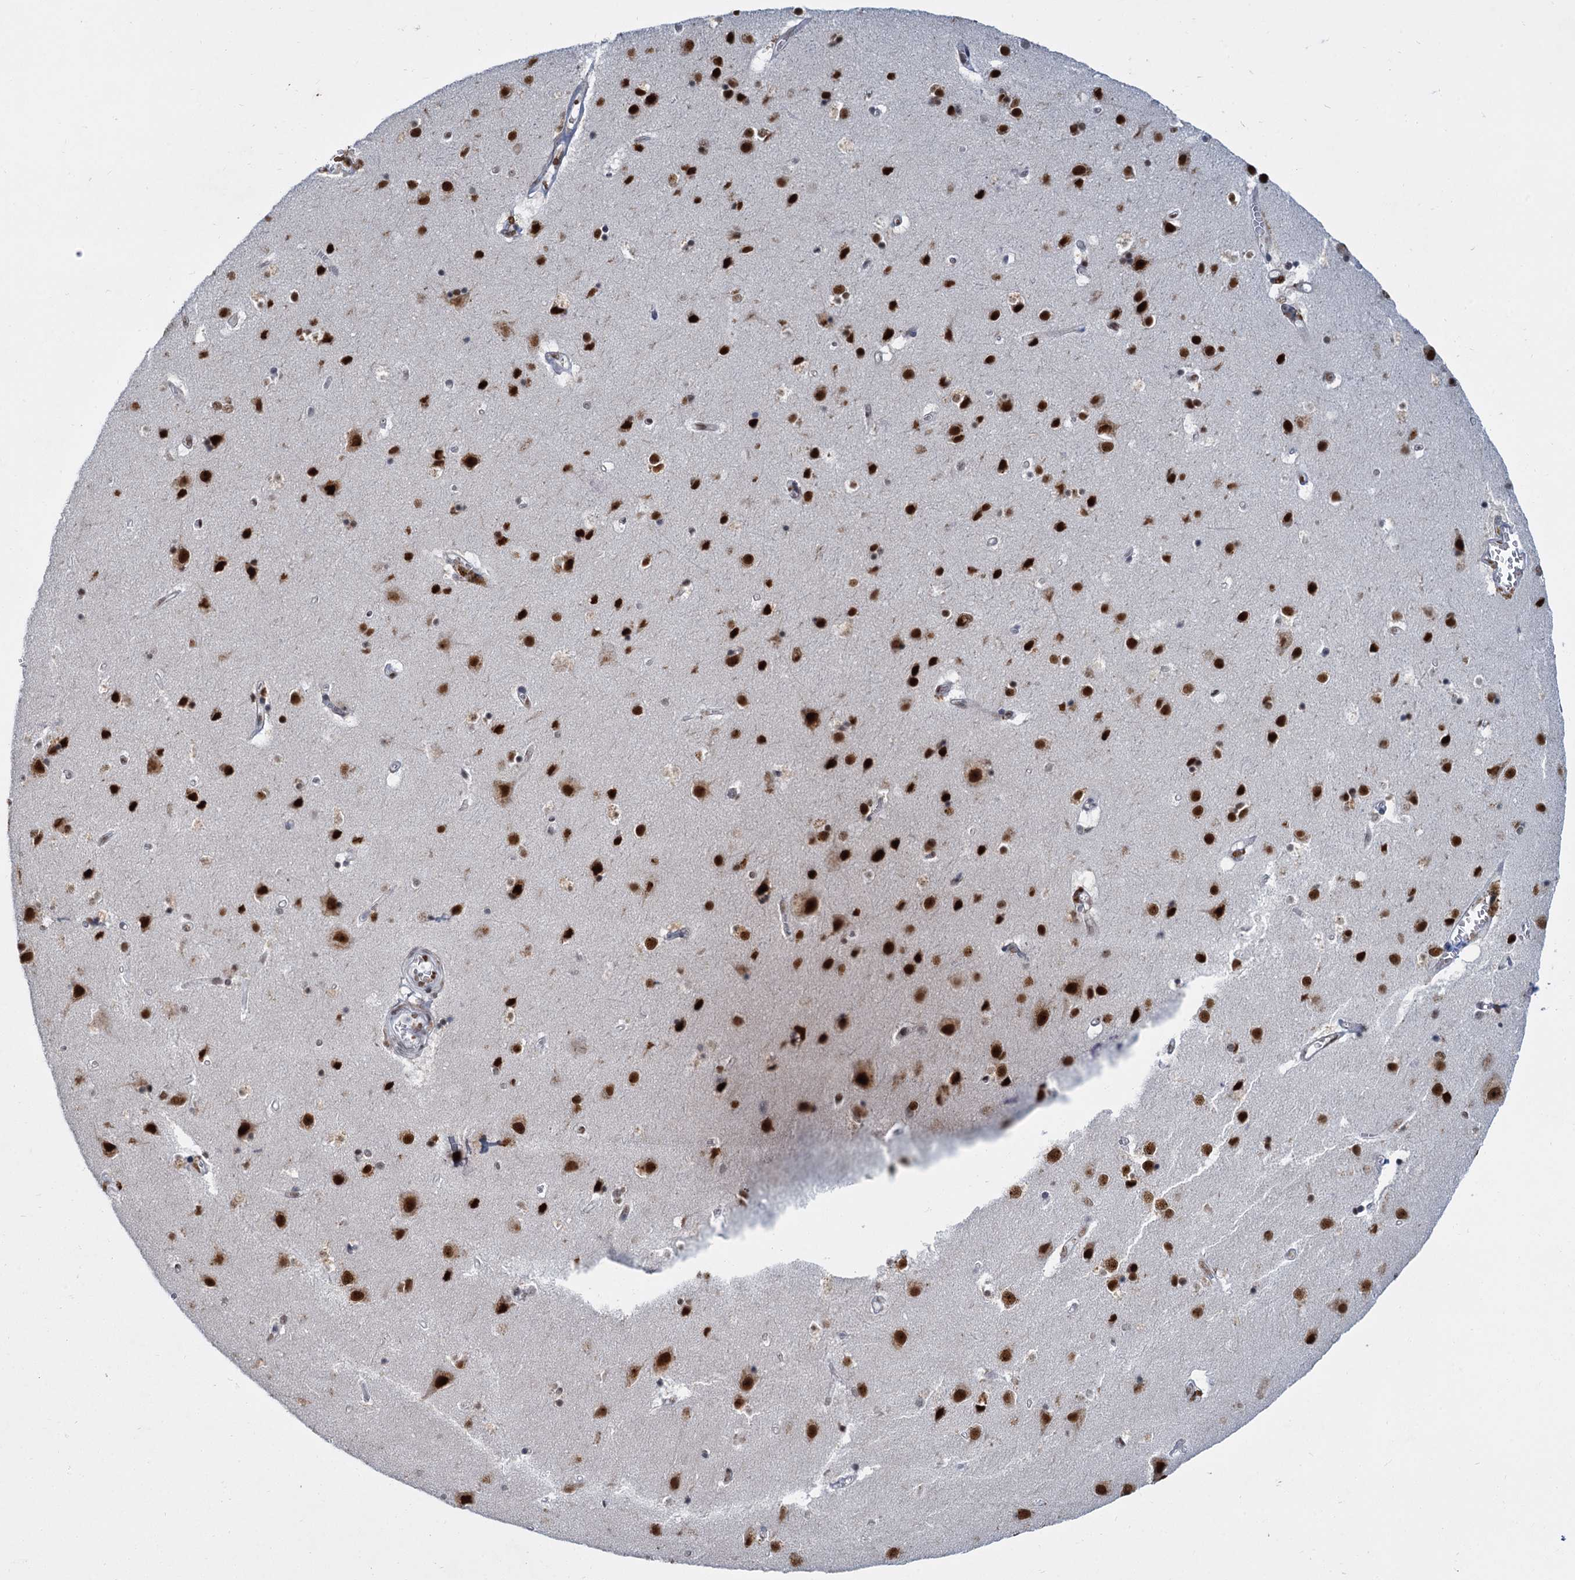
{"staining": {"intensity": "negative", "quantity": "none", "location": "none"}, "tissue": "cerebral cortex", "cell_type": "Endothelial cells", "image_type": "normal", "snomed": [{"axis": "morphology", "description": "Normal tissue, NOS"}, {"axis": "topography", "description": "Cerebral cortex"}], "caption": "Immunohistochemistry photomicrograph of normal cerebral cortex stained for a protein (brown), which reveals no positivity in endothelial cells.", "gene": "RPRD1A", "patient": {"sex": "male", "age": 54}}